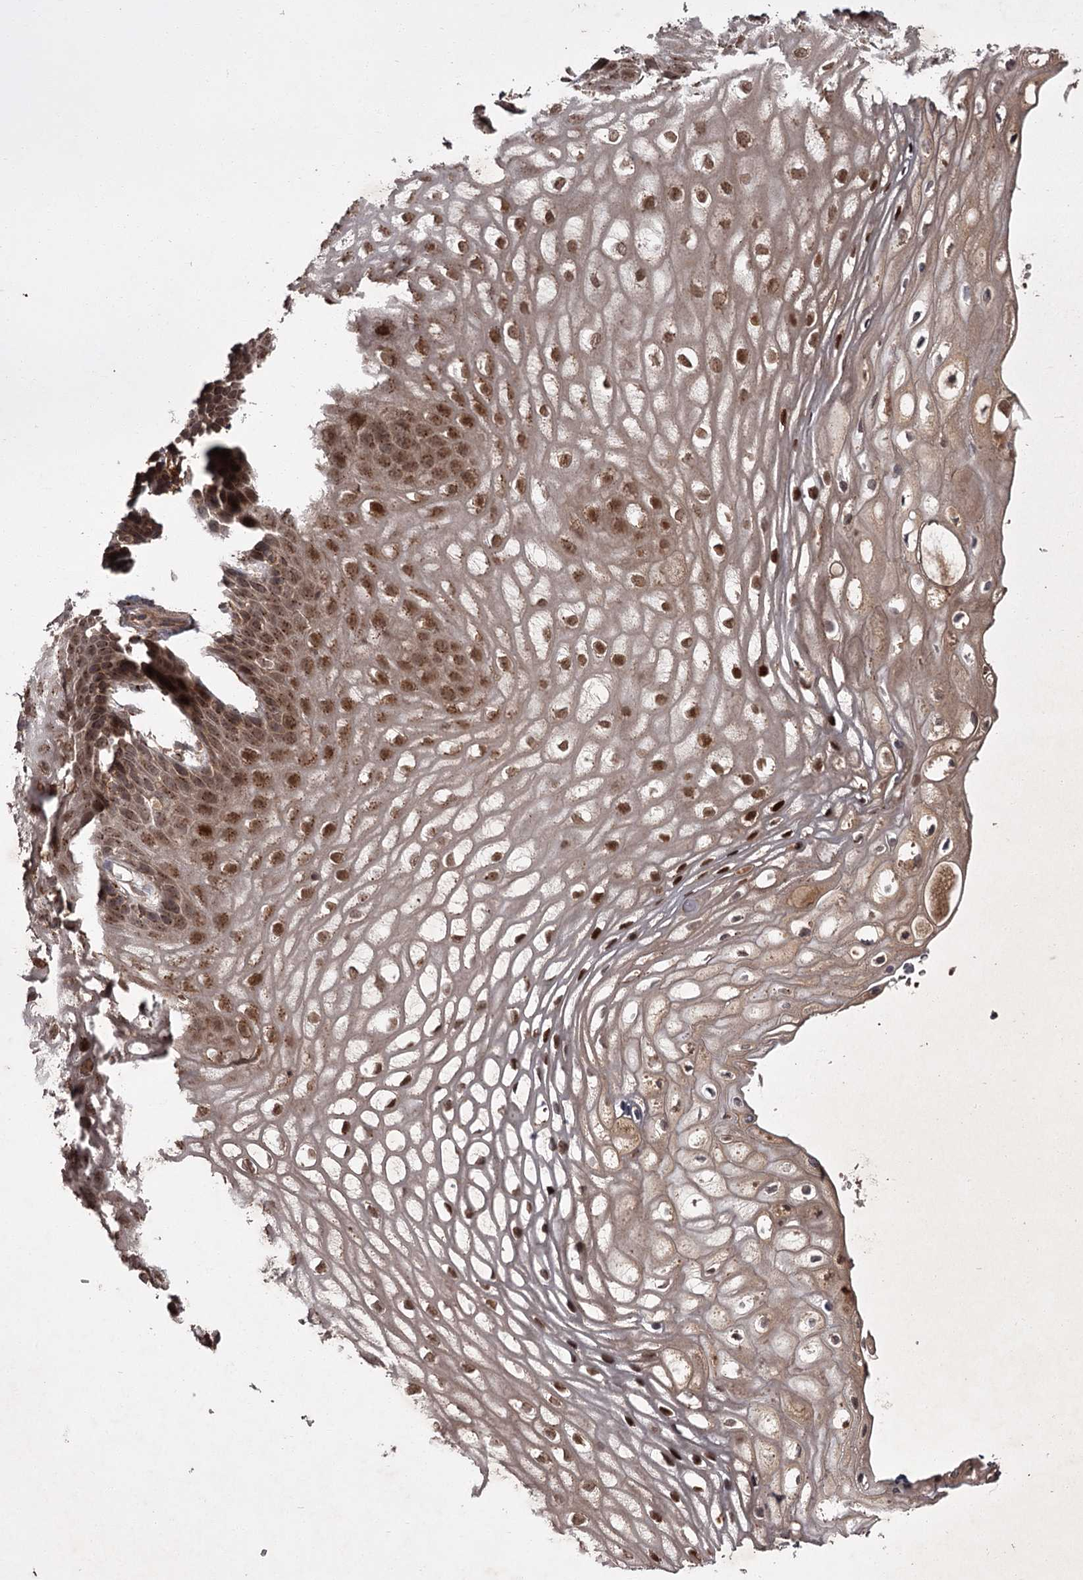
{"staining": {"intensity": "moderate", "quantity": ">75%", "location": "cytoplasmic/membranous,nuclear"}, "tissue": "vagina", "cell_type": "Squamous epithelial cells", "image_type": "normal", "snomed": [{"axis": "morphology", "description": "Normal tissue, NOS"}, {"axis": "topography", "description": "Vagina"}], "caption": "Moderate cytoplasmic/membranous,nuclear protein staining is present in approximately >75% of squamous epithelial cells in vagina. (brown staining indicates protein expression, while blue staining denotes nuclei).", "gene": "TBC1D23", "patient": {"sex": "female", "age": 60}}